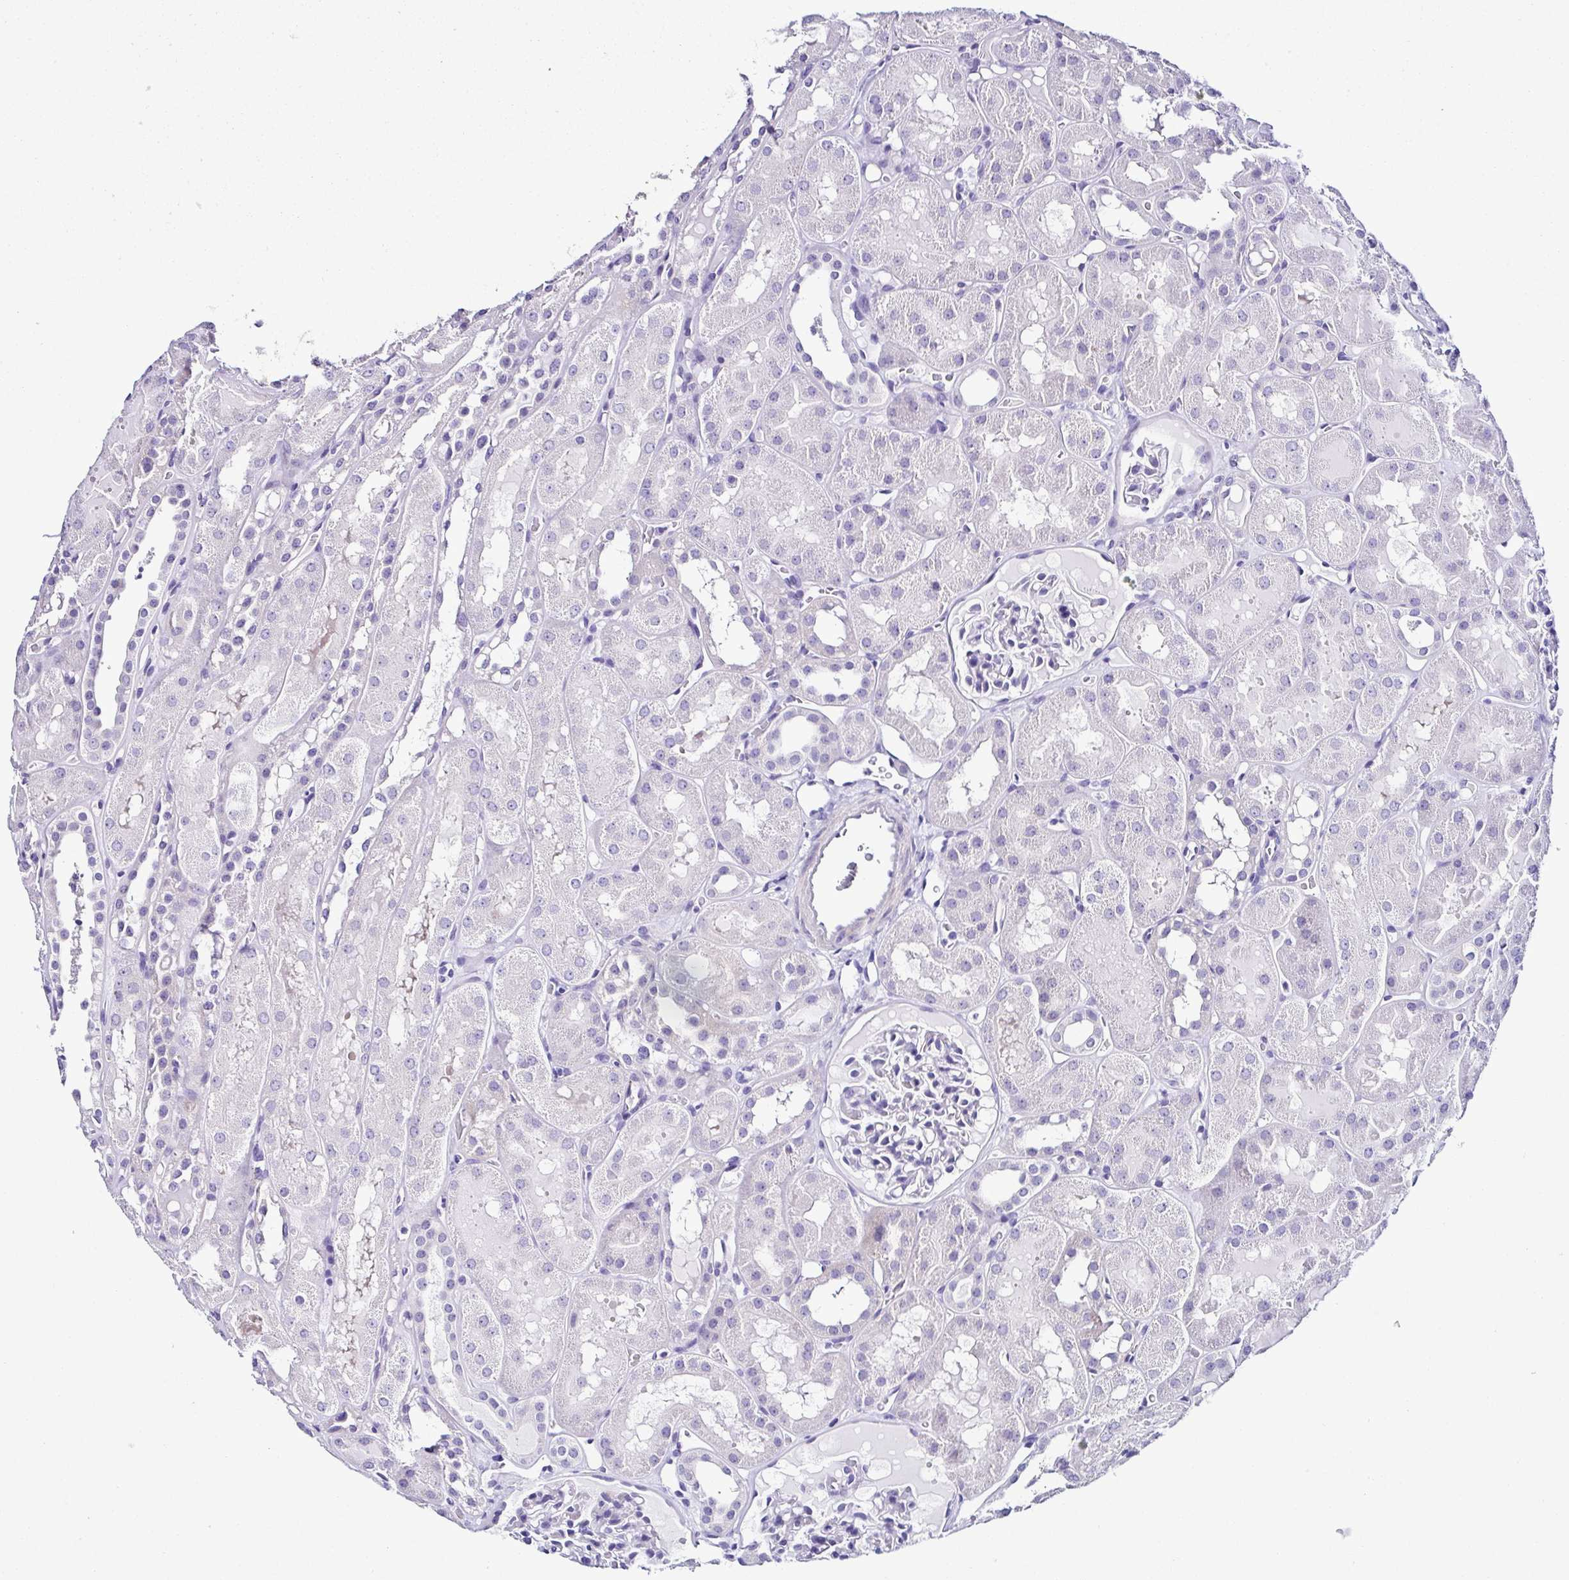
{"staining": {"intensity": "negative", "quantity": "none", "location": "none"}, "tissue": "kidney", "cell_type": "Cells in glomeruli", "image_type": "normal", "snomed": [{"axis": "morphology", "description": "Normal tissue, NOS"}, {"axis": "topography", "description": "Kidney"}, {"axis": "topography", "description": "Urinary bladder"}], "caption": "A histopathology image of kidney stained for a protein exhibits no brown staining in cells in glomeruli.", "gene": "SRL", "patient": {"sex": "male", "age": 16}}